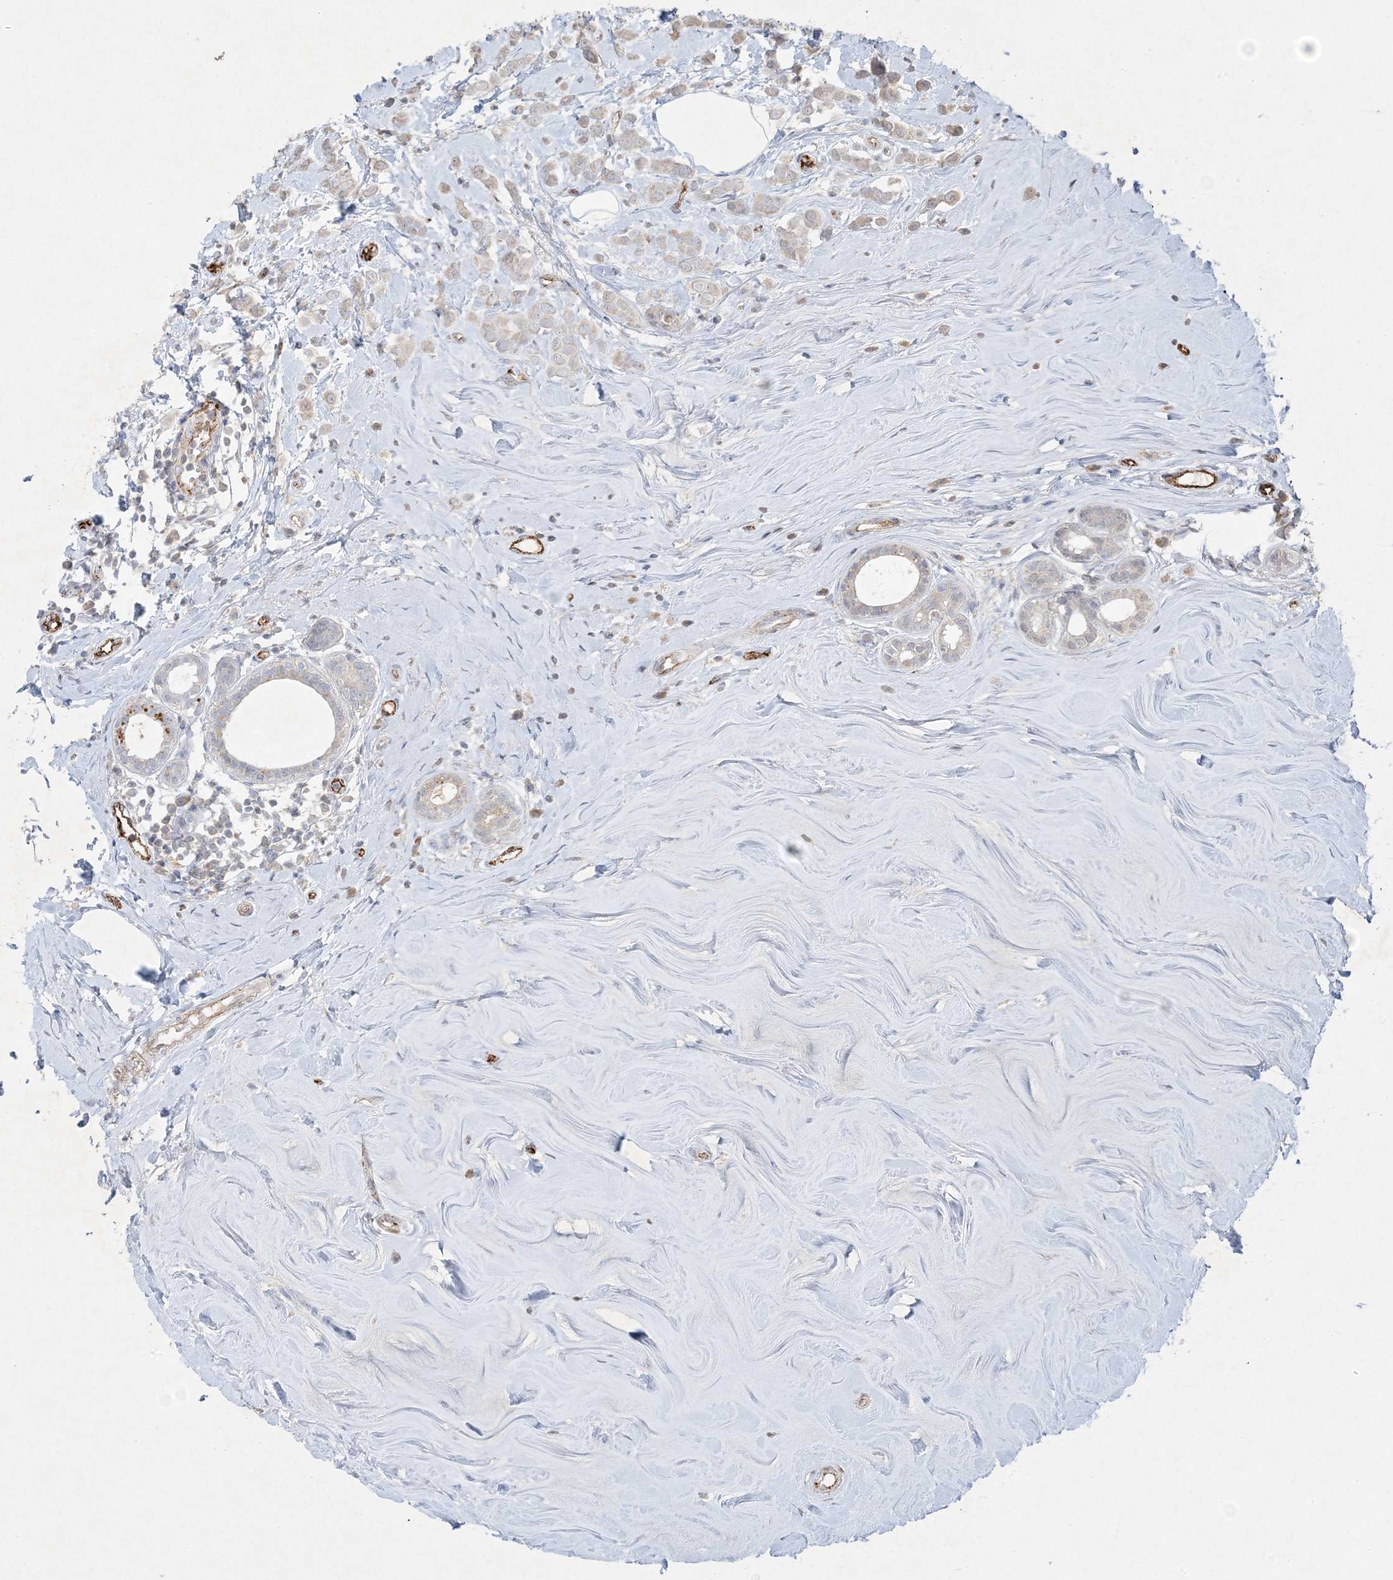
{"staining": {"intensity": "negative", "quantity": "none", "location": "none"}, "tissue": "breast cancer", "cell_type": "Tumor cells", "image_type": "cancer", "snomed": [{"axis": "morphology", "description": "Lobular carcinoma"}, {"axis": "topography", "description": "Breast"}], "caption": "DAB immunohistochemical staining of human breast cancer (lobular carcinoma) reveals no significant positivity in tumor cells. (Brightfield microscopy of DAB (3,3'-diaminobenzidine) immunohistochemistry at high magnification).", "gene": "PRSS36", "patient": {"sex": "female", "age": 47}}